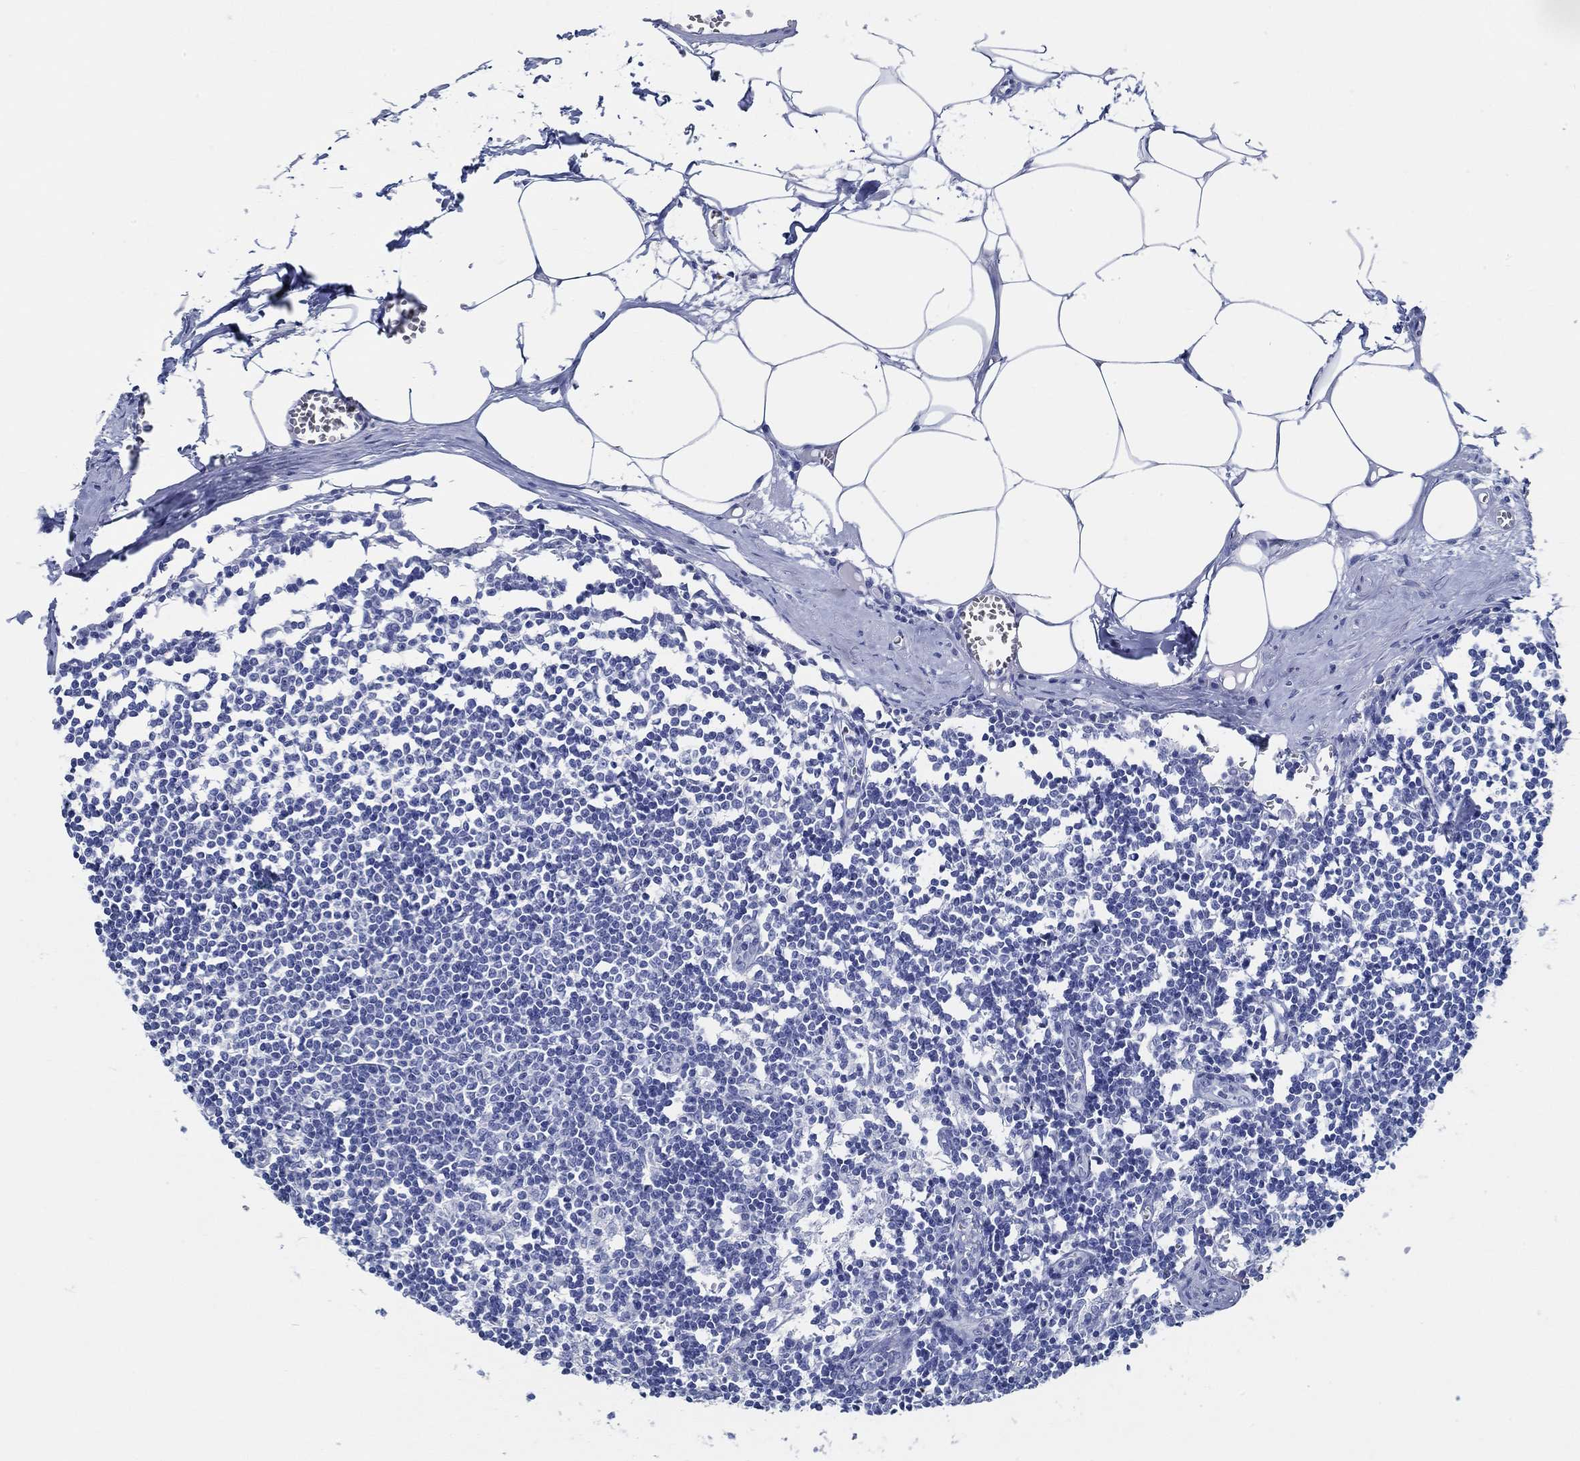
{"staining": {"intensity": "negative", "quantity": "none", "location": "none"}, "tissue": "lymph node", "cell_type": "Non-germinal center cells", "image_type": "normal", "snomed": [{"axis": "morphology", "description": "Normal tissue, NOS"}, {"axis": "topography", "description": "Lymph node"}], "caption": "This is an IHC histopathology image of unremarkable human lymph node. There is no expression in non-germinal center cells.", "gene": "SLC45A1", "patient": {"sex": "male", "age": 59}}